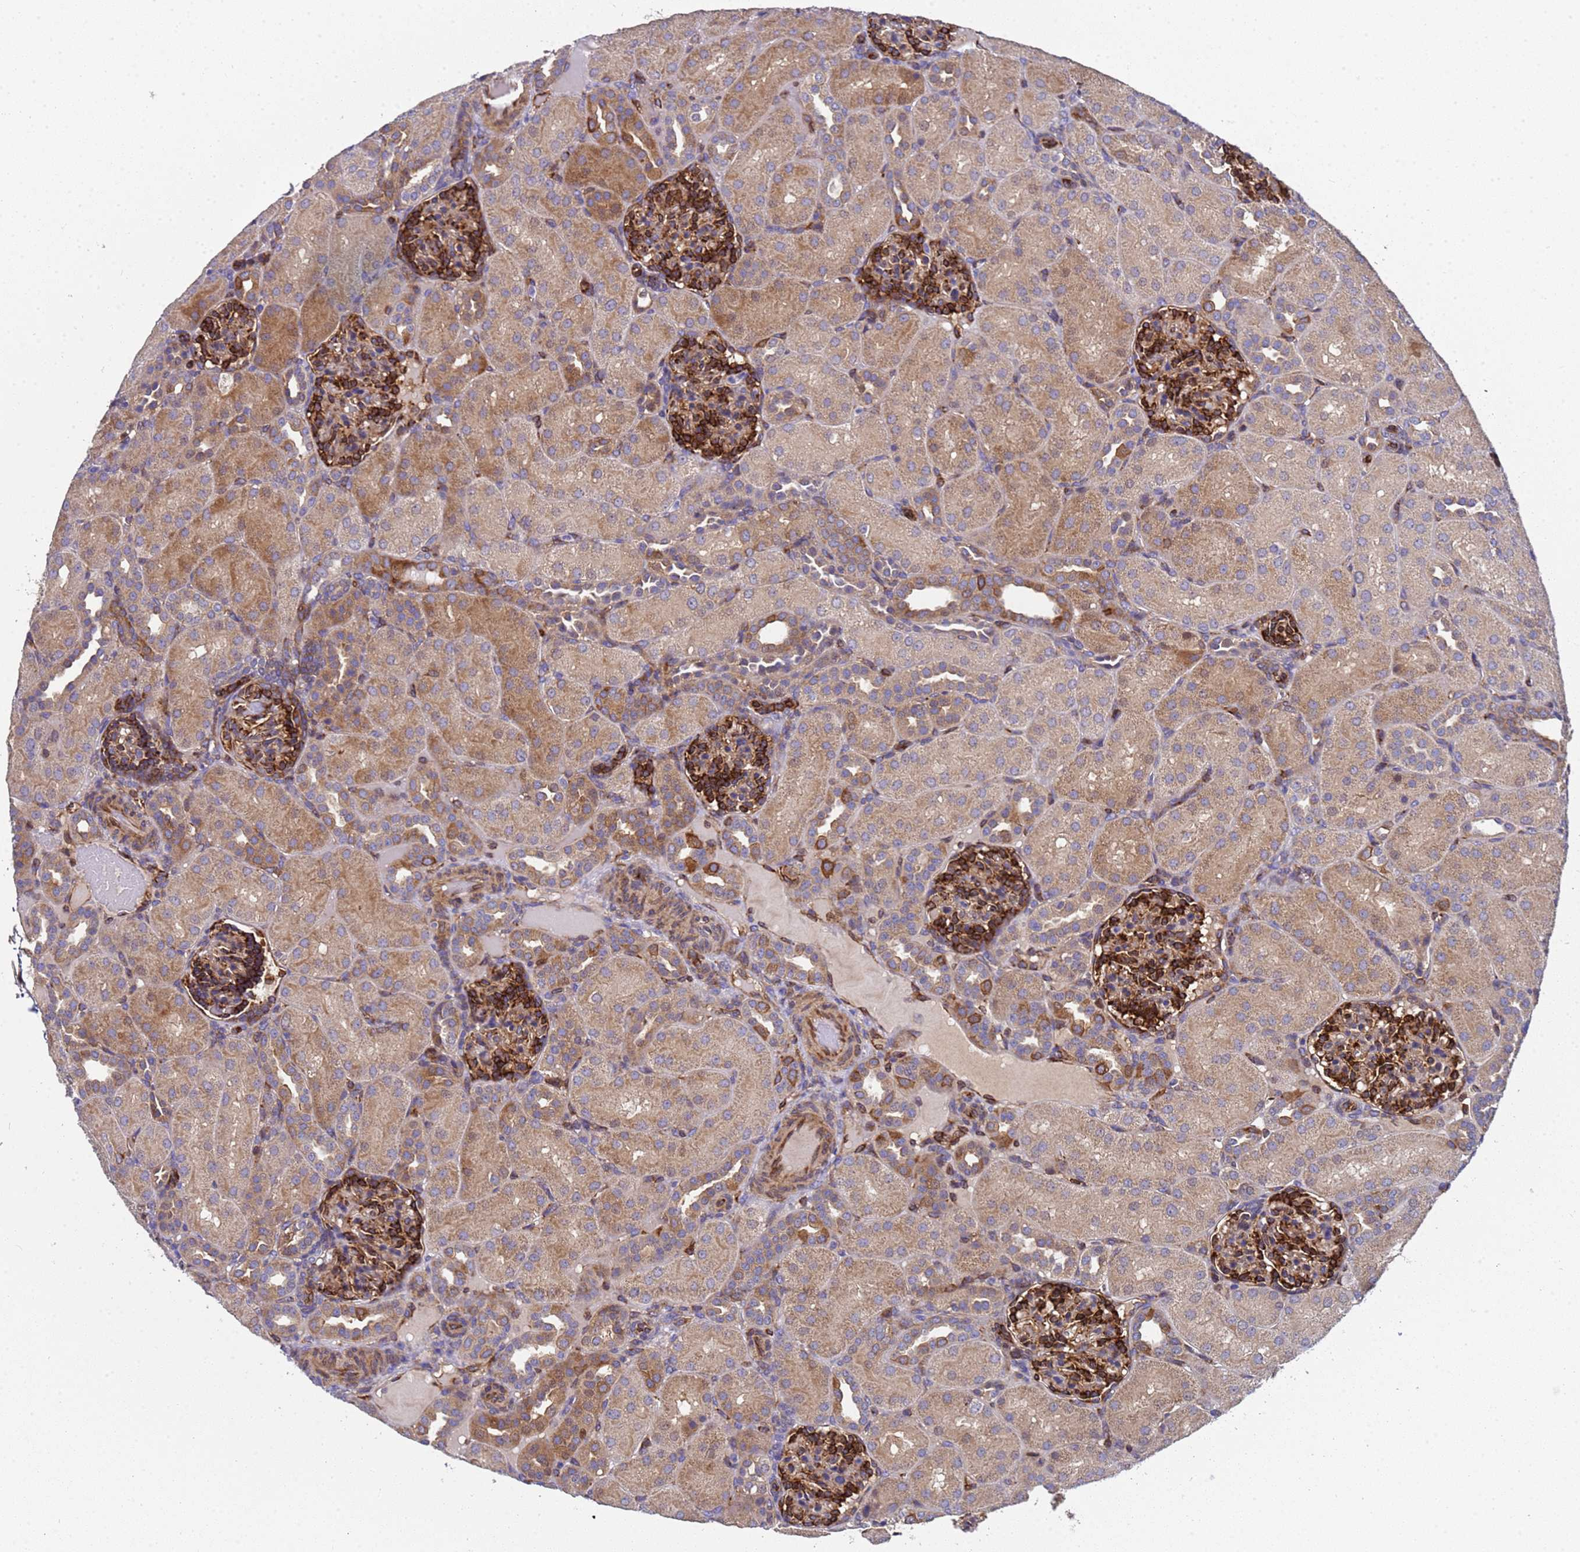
{"staining": {"intensity": "strong", "quantity": "25%-75%", "location": "cytoplasmic/membranous"}, "tissue": "kidney", "cell_type": "Cells in glomeruli", "image_type": "normal", "snomed": [{"axis": "morphology", "description": "Normal tissue, NOS"}, {"axis": "topography", "description": "Kidney"}], "caption": "Cells in glomeruli display high levels of strong cytoplasmic/membranous expression in approximately 25%-75% of cells in benign human kidney.", "gene": "MOCS1", "patient": {"sex": "male", "age": 1}}